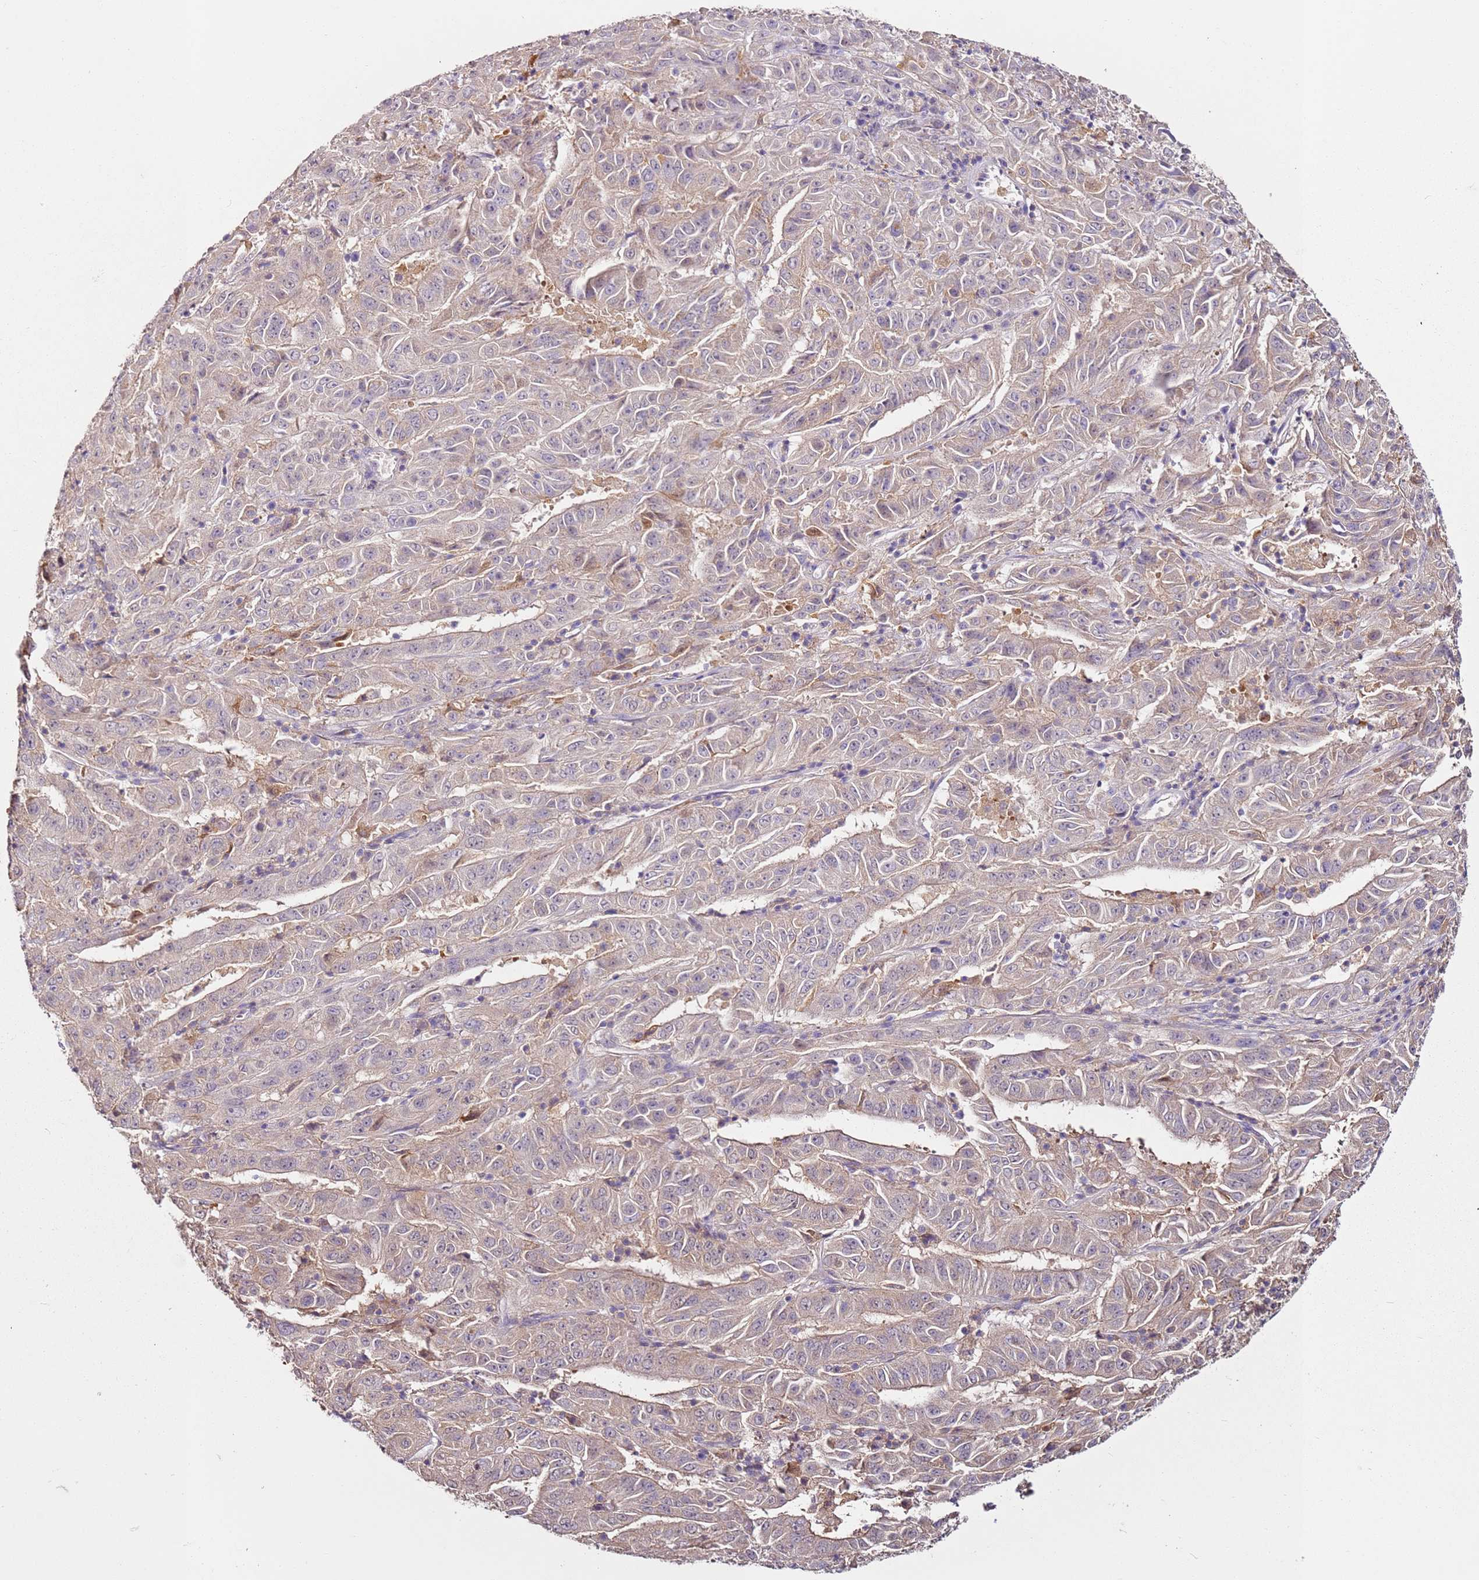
{"staining": {"intensity": "weak", "quantity": "<25%", "location": "cytoplasmic/membranous"}, "tissue": "pancreatic cancer", "cell_type": "Tumor cells", "image_type": "cancer", "snomed": [{"axis": "morphology", "description": "Adenocarcinoma, NOS"}, {"axis": "topography", "description": "Pancreas"}], "caption": "A micrograph of adenocarcinoma (pancreatic) stained for a protein reveals no brown staining in tumor cells.", "gene": "MDH1", "patient": {"sex": "male", "age": 63}}